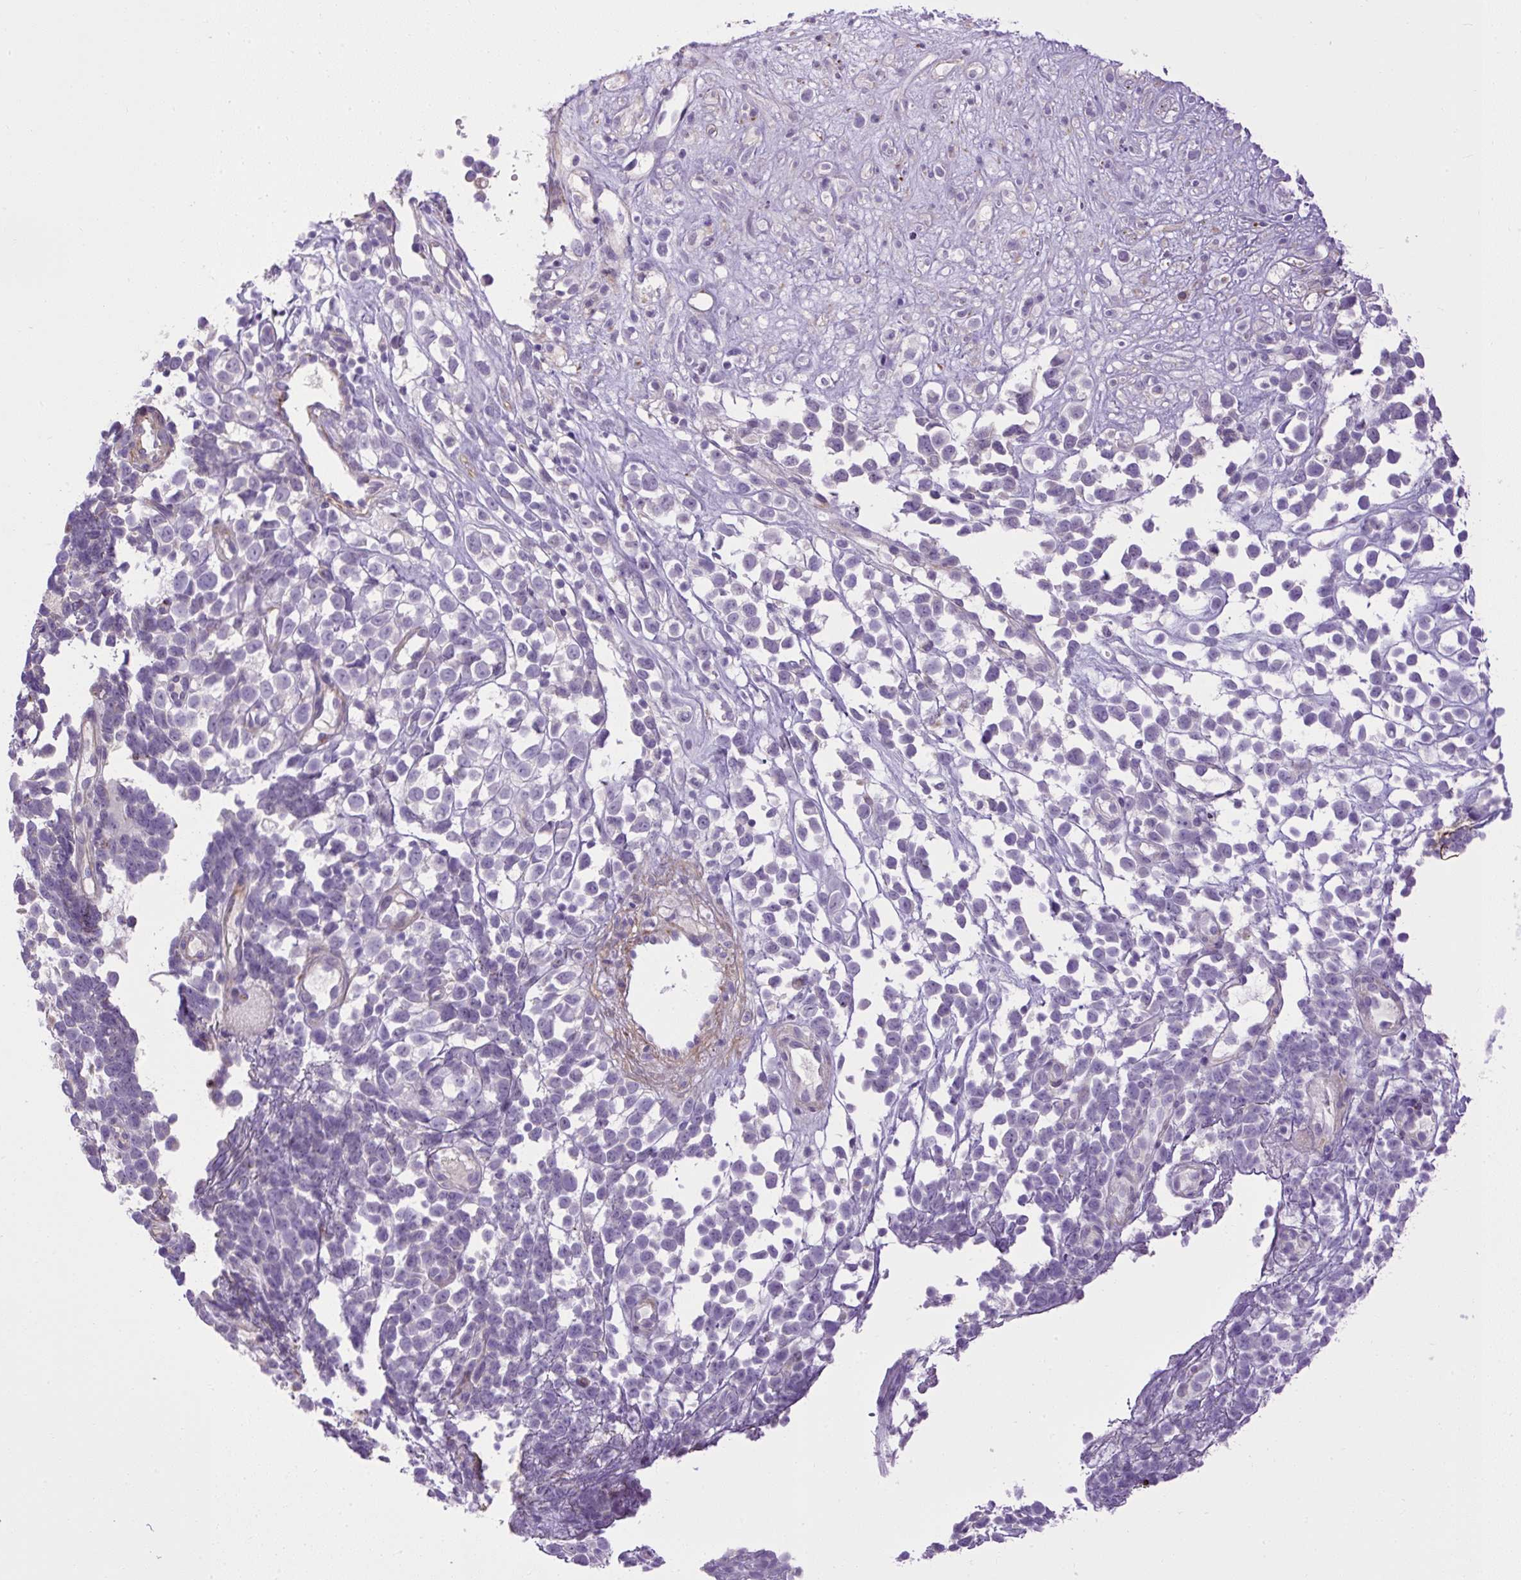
{"staining": {"intensity": "negative", "quantity": "none", "location": "none"}, "tissue": "melanoma", "cell_type": "Tumor cells", "image_type": "cancer", "snomed": [{"axis": "morphology", "description": "Malignant melanoma, NOS"}, {"axis": "topography", "description": "Nose, NOS"}], "caption": "This micrograph is of malignant melanoma stained with immunohistochemistry (IHC) to label a protein in brown with the nuclei are counter-stained blue. There is no positivity in tumor cells. (DAB (3,3'-diaminobenzidine) IHC with hematoxylin counter stain).", "gene": "VWA7", "patient": {"sex": "female", "age": 48}}